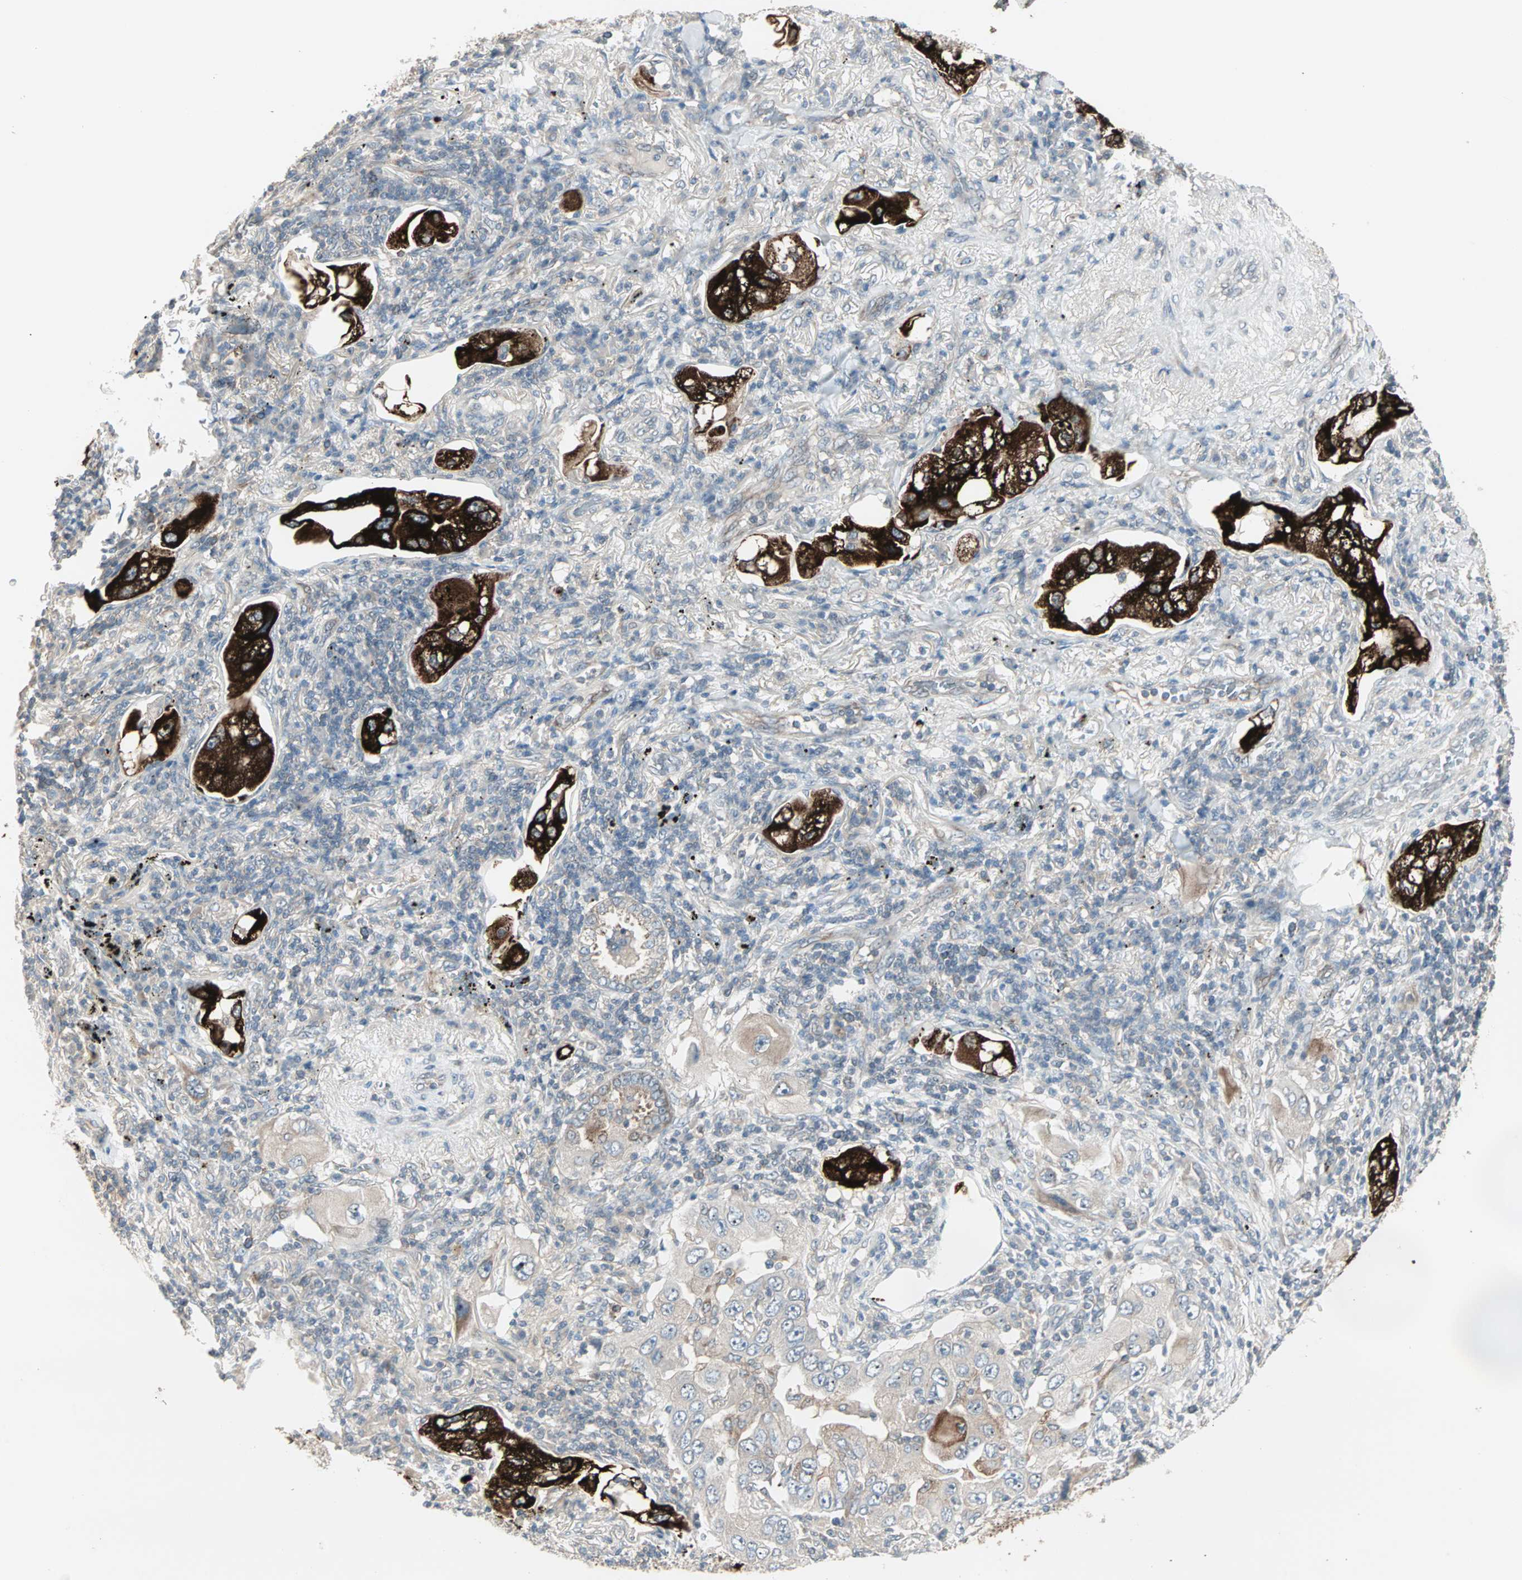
{"staining": {"intensity": "strong", "quantity": ">75%", "location": "cytoplasmic/membranous"}, "tissue": "lung cancer", "cell_type": "Tumor cells", "image_type": "cancer", "snomed": [{"axis": "morphology", "description": "Adenocarcinoma, NOS"}, {"axis": "topography", "description": "Lung"}], "caption": "Tumor cells exhibit high levels of strong cytoplasmic/membranous expression in about >75% of cells in human lung adenocarcinoma.", "gene": "ZFP36", "patient": {"sex": "female", "age": 65}}